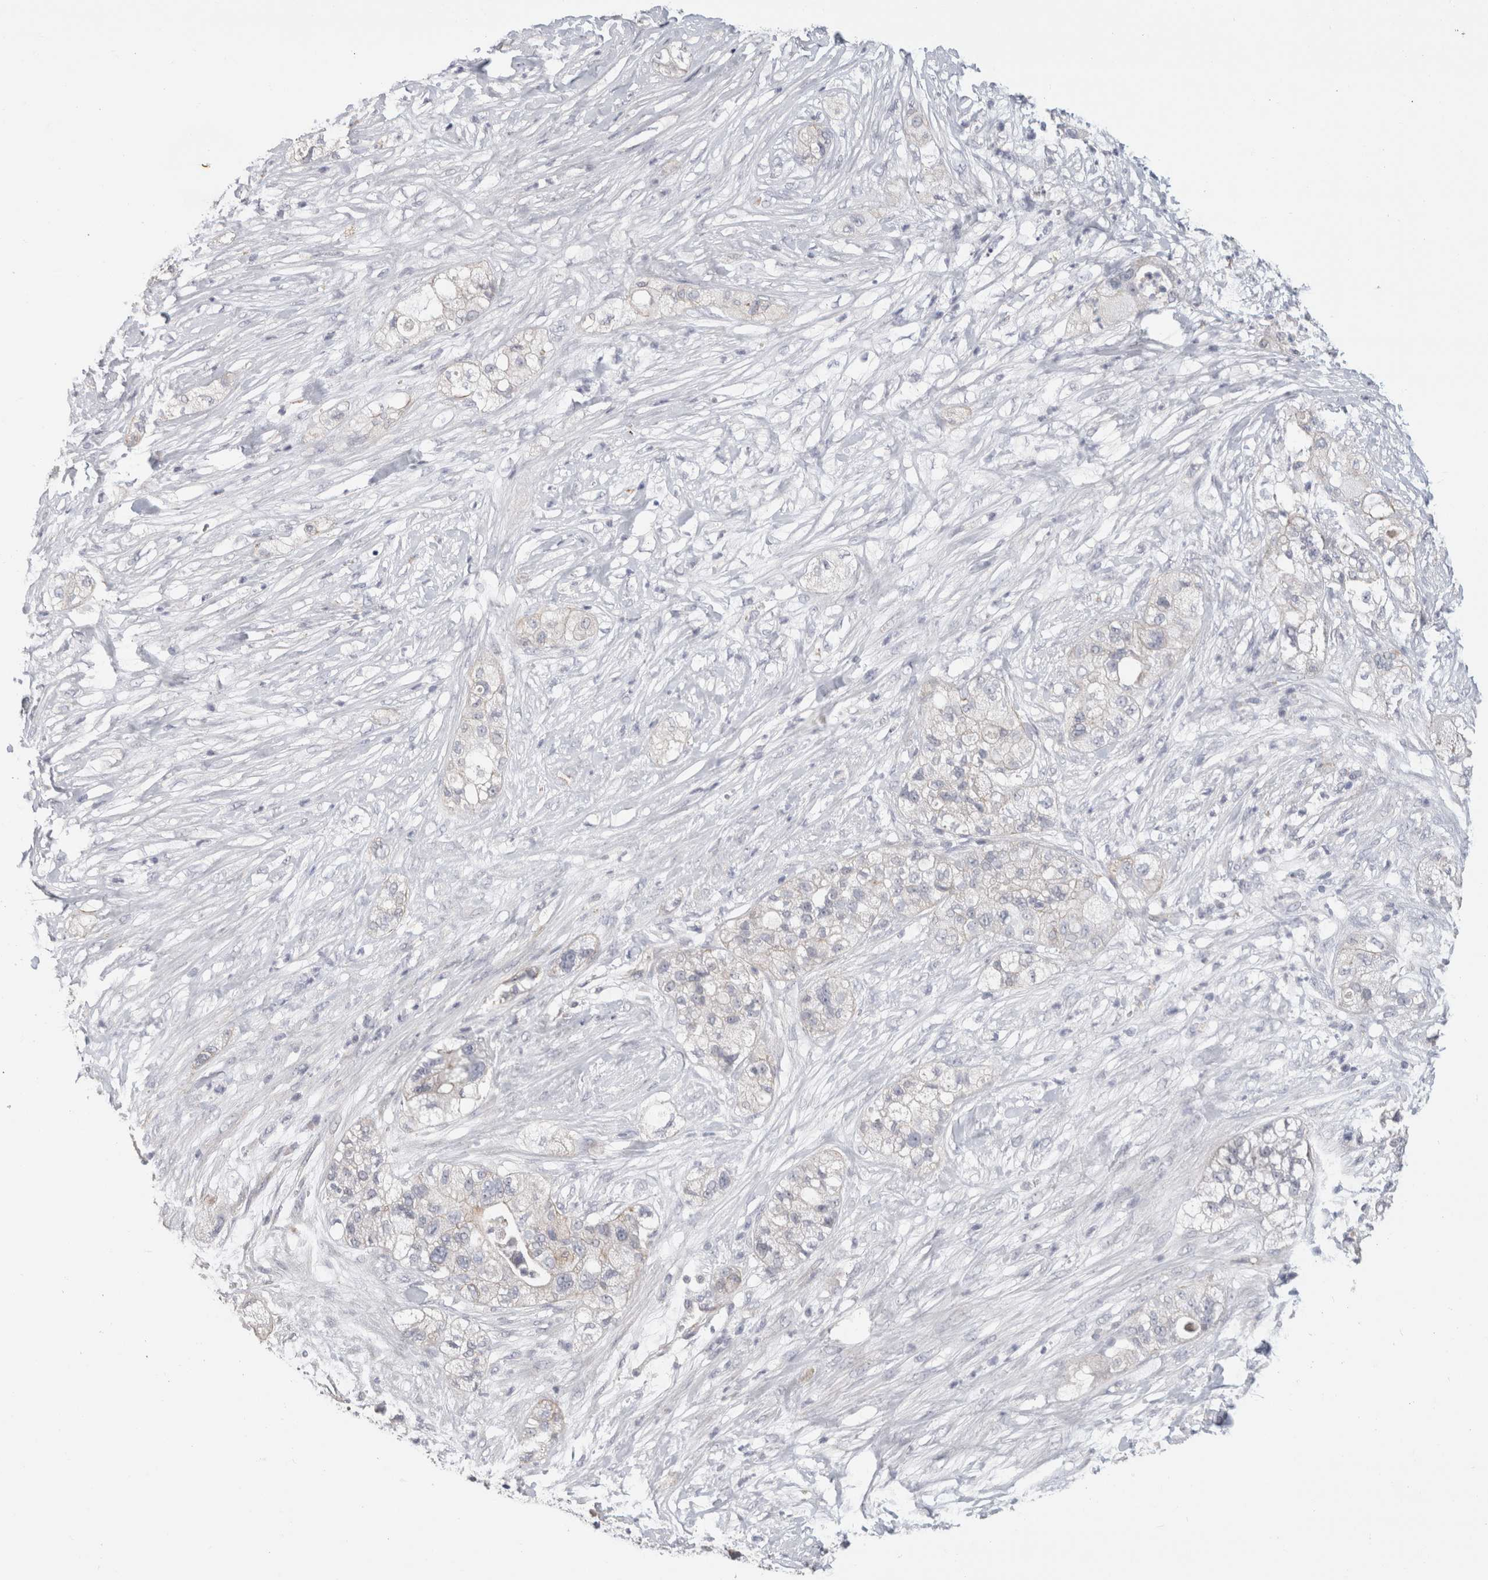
{"staining": {"intensity": "negative", "quantity": "none", "location": "none"}, "tissue": "pancreatic cancer", "cell_type": "Tumor cells", "image_type": "cancer", "snomed": [{"axis": "morphology", "description": "Adenocarcinoma, NOS"}, {"axis": "topography", "description": "Pancreas"}], "caption": "IHC photomicrograph of human pancreatic cancer (adenocarcinoma) stained for a protein (brown), which displays no expression in tumor cells.", "gene": "AFP", "patient": {"sex": "female", "age": 78}}